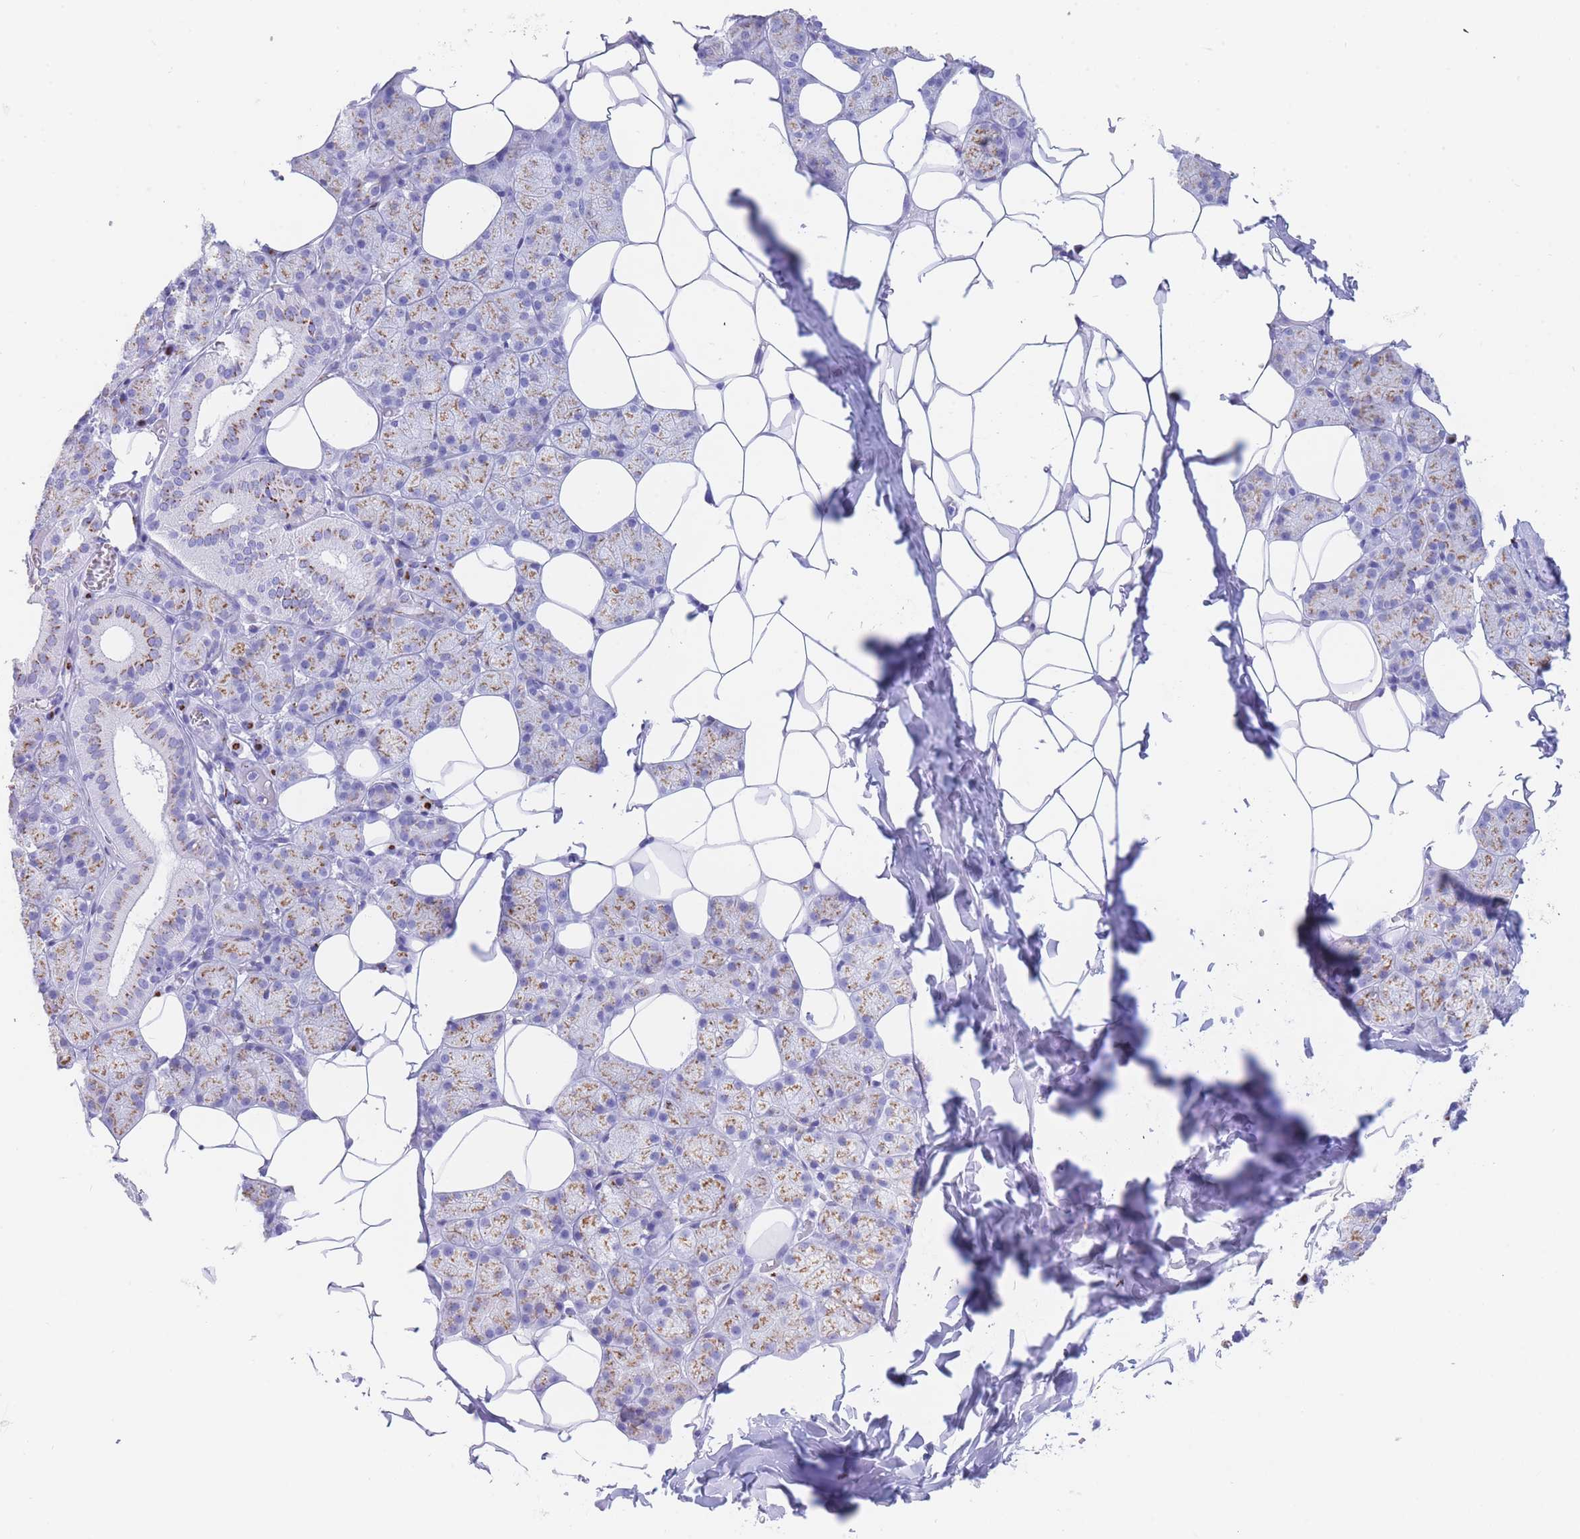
{"staining": {"intensity": "moderate", "quantity": "25%-75%", "location": "cytoplasmic/membranous"}, "tissue": "salivary gland", "cell_type": "Glandular cells", "image_type": "normal", "snomed": [{"axis": "morphology", "description": "Normal tissue, NOS"}, {"axis": "topography", "description": "Salivary gland"}], "caption": "Protein expression by immunohistochemistry reveals moderate cytoplasmic/membranous expression in approximately 25%-75% of glandular cells in normal salivary gland.", "gene": "FAM3C", "patient": {"sex": "female", "age": 33}}